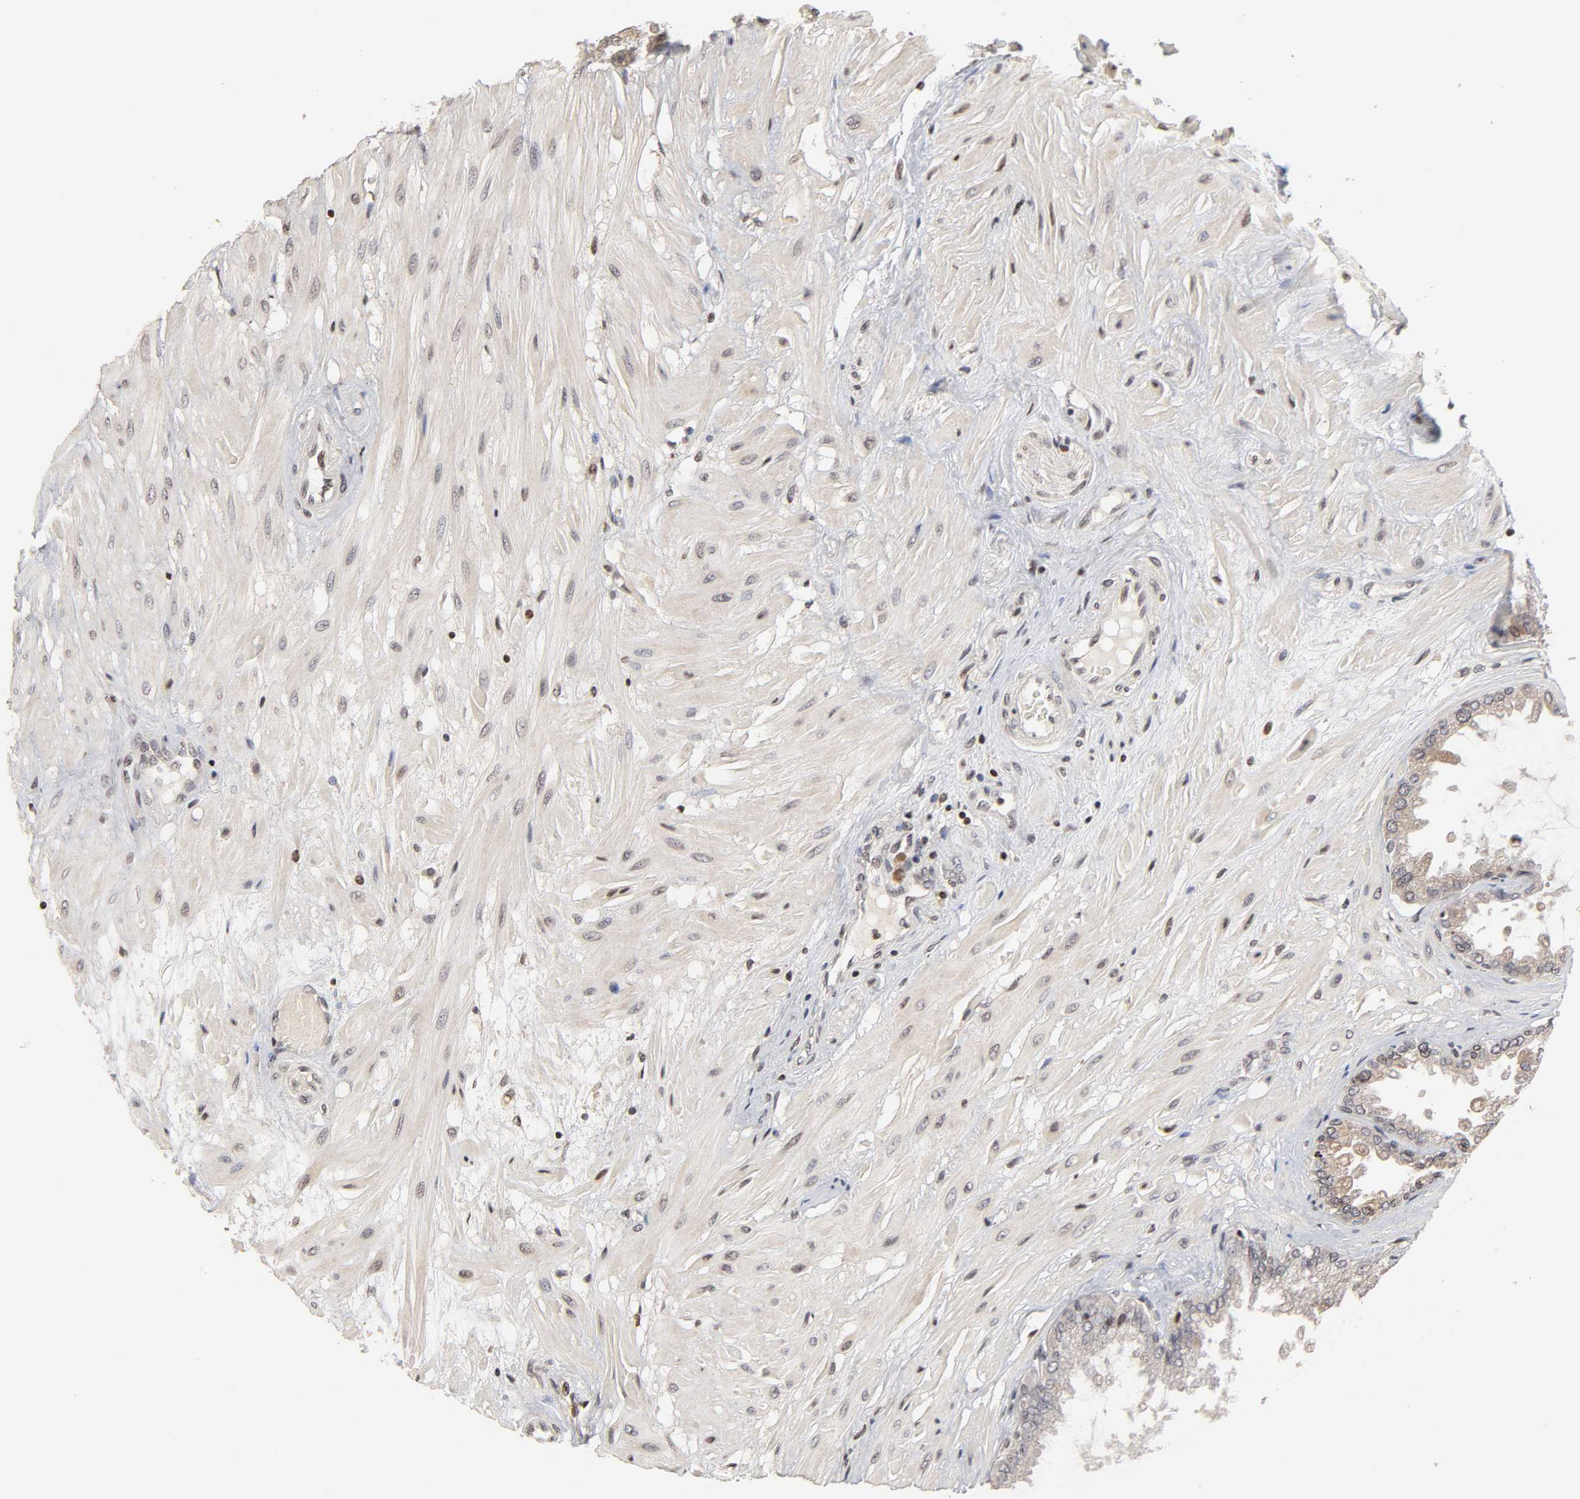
{"staining": {"intensity": "moderate", "quantity": "25%-75%", "location": "cytoplasmic/membranous,nuclear"}, "tissue": "seminal vesicle", "cell_type": "Glandular cells", "image_type": "normal", "snomed": [{"axis": "morphology", "description": "Normal tissue, NOS"}, {"axis": "topography", "description": "Seminal veicle"}], "caption": "This photomicrograph displays normal seminal vesicle stained with IHC to label a protein in brown. The cytoplasmic/membranous,nuclear of glandular cells show moderate positivity for the protein. Nuclei are counter-stained blue.", "gene": "ZNF473", "patient": {"sex": "male", "age": 46}}